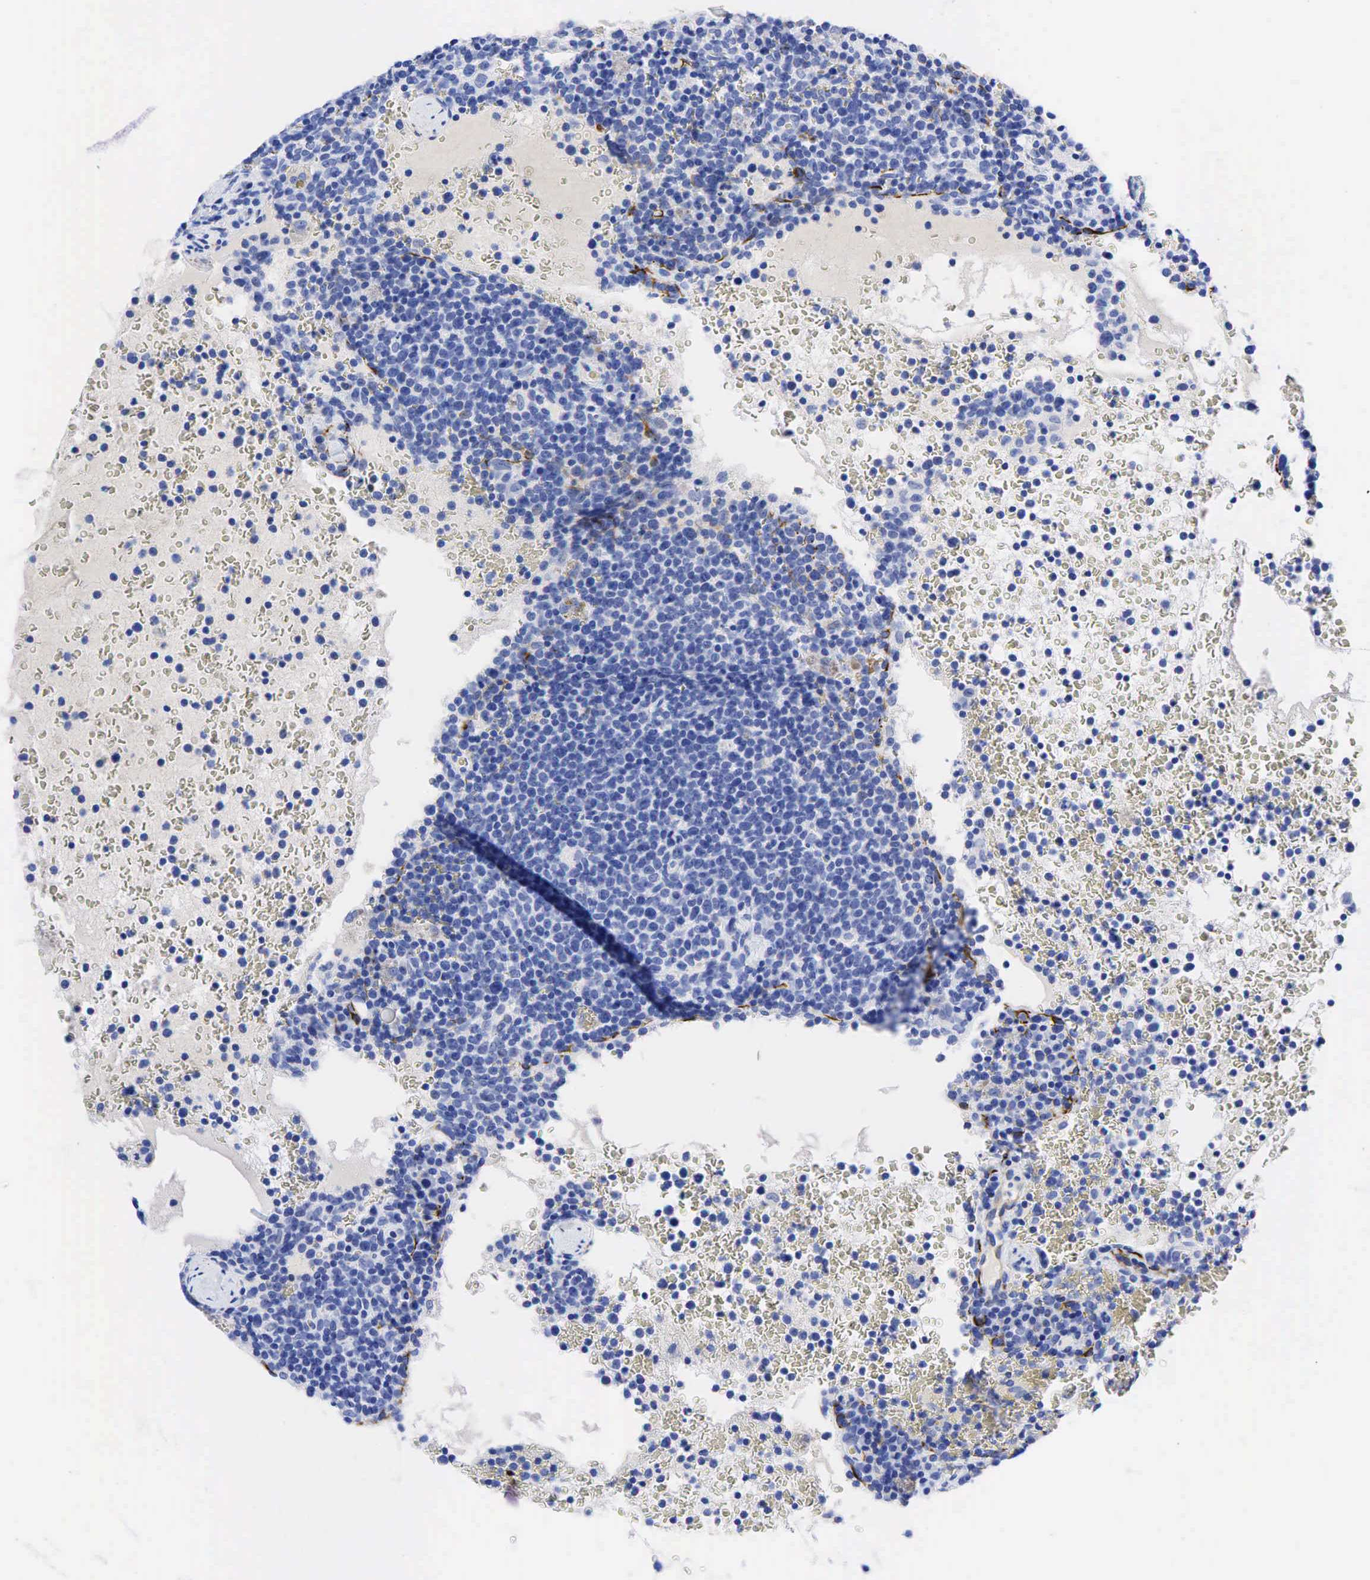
{"staining": {"intensity": "negative", "quantity": "none", "location": "none"}, "tissue": "lymphoma", "cell_type": "Tumor cells", "image_type": "cancer", "snomed": [{"axis": "morphology", "description": "Malignant lymphoma, non-Hodgkin's type, High grade"}, {"axis": "topography", "description": "Lymph node"}], "caption": "There is no significant positivity in tumor cells of malignant lymphoma, non-Hodgkin's type (high-grade).", "gene": "KRT18", "patient": {"sex": "female", "age": 76}}